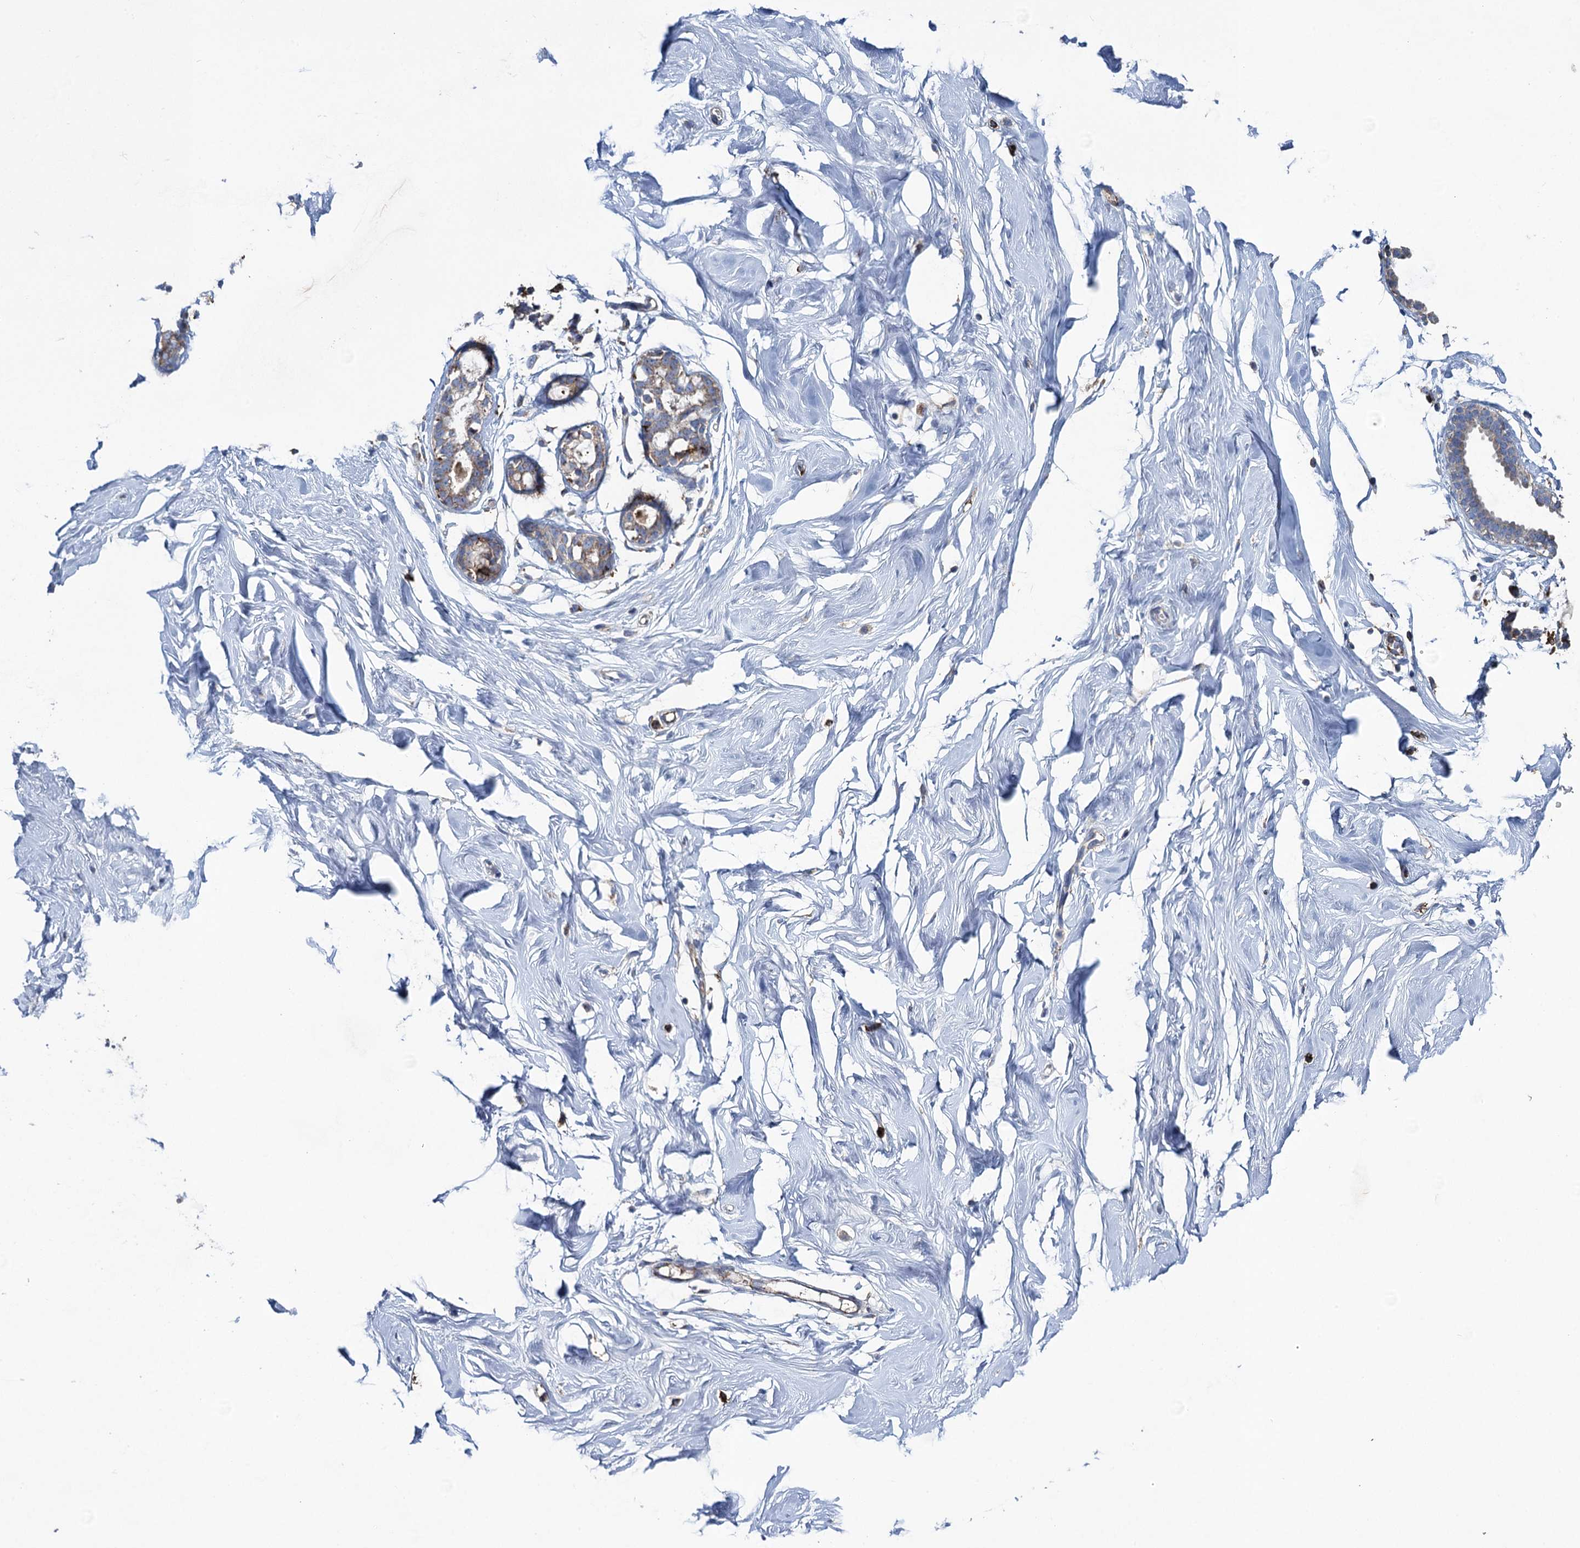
{"staining": {"intensity": "moderate", "quantity": ">75%", "location": "cytoplasmic/membranous"}, "tissue": "breast", "cell_type": "Adipocytes", "image_type": "normal", "snomed": [{"axis": "morphology", "description": "Normal tissue, NOS"}, {"axis": "morphology", "description": "Adenoma, NOS"}, {"axis": "topography", "description": "Breast"}], "caption": "Protein analysis of benign breast displays moderate cytoplasmic/membranous expression in approximately >75% of adipocytes.", "gene": "TXNDC11", "patient": {"sex": "female", "age": 23}}